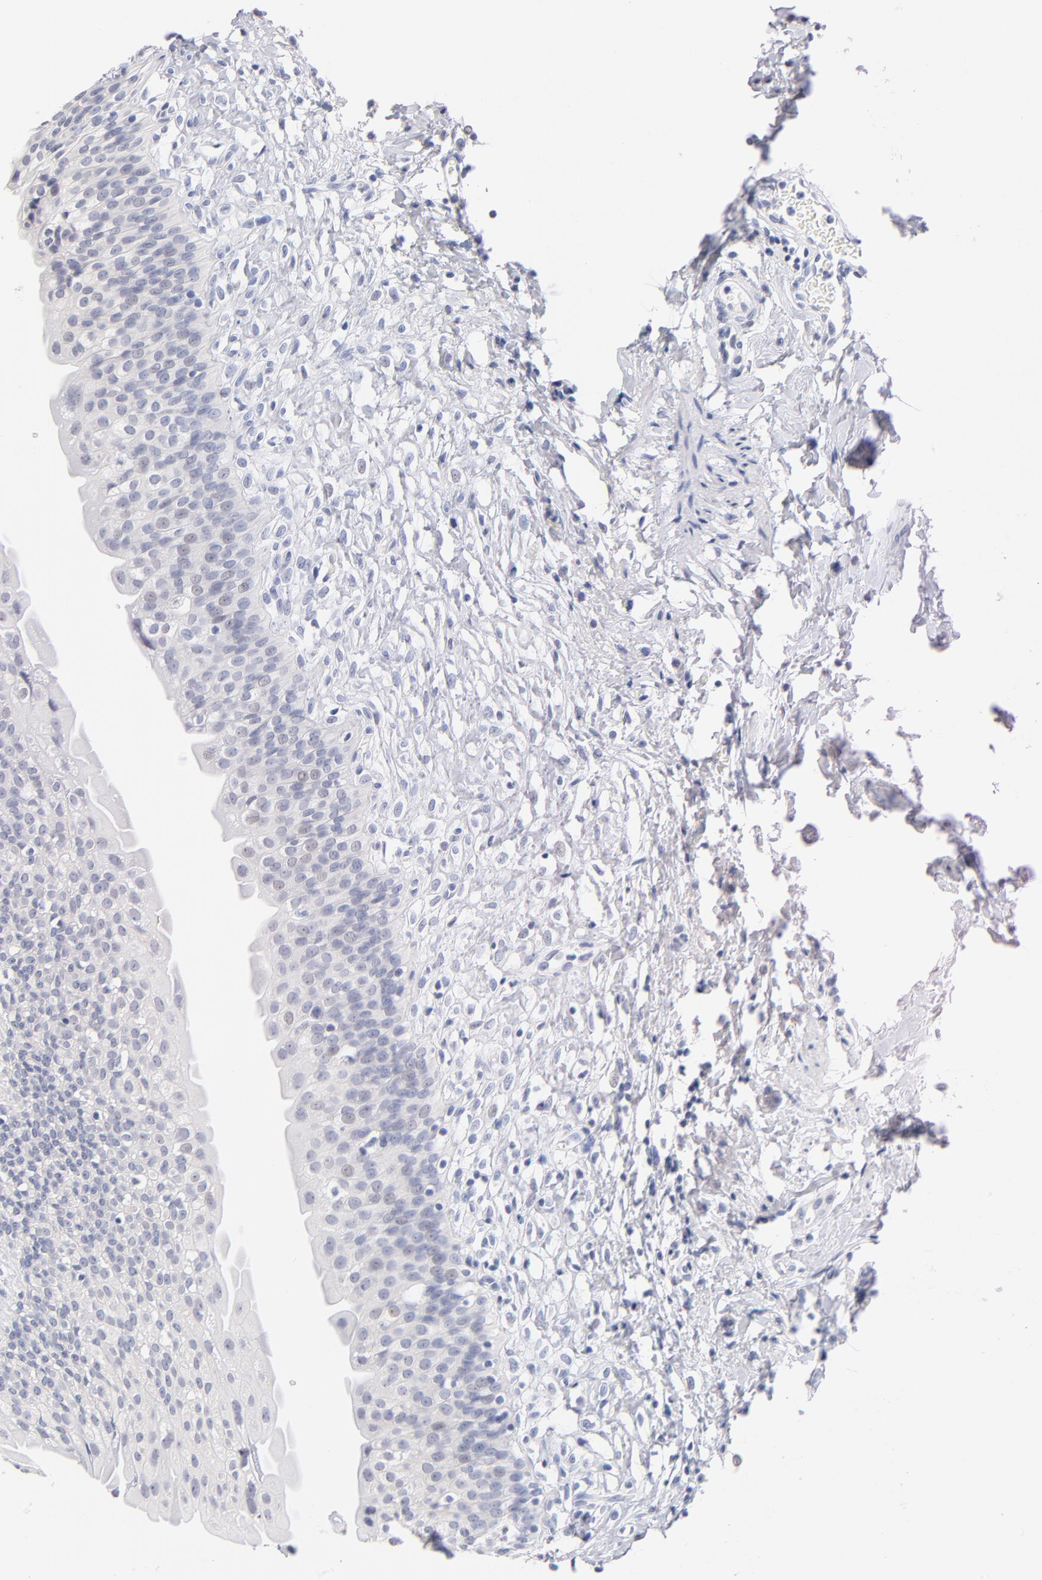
{"staining": {"intensity": "negative", "quantity": "none", "location": "none"}, "tissue": "urinary bladder", "cell_type": "Urothelial cells", "image_type": "normal", "snomed": [{"axis": "morphology", "description": "Normal tissue, NOS"}, {"axis": "topography", "description": "Urinary bladder"}], "caption": "The histopathology image exhibits no significant staining in urothelial cells of urinary bladder.", "gene": "KHNYN", "patient": {"sex": "female", "age": 80}}